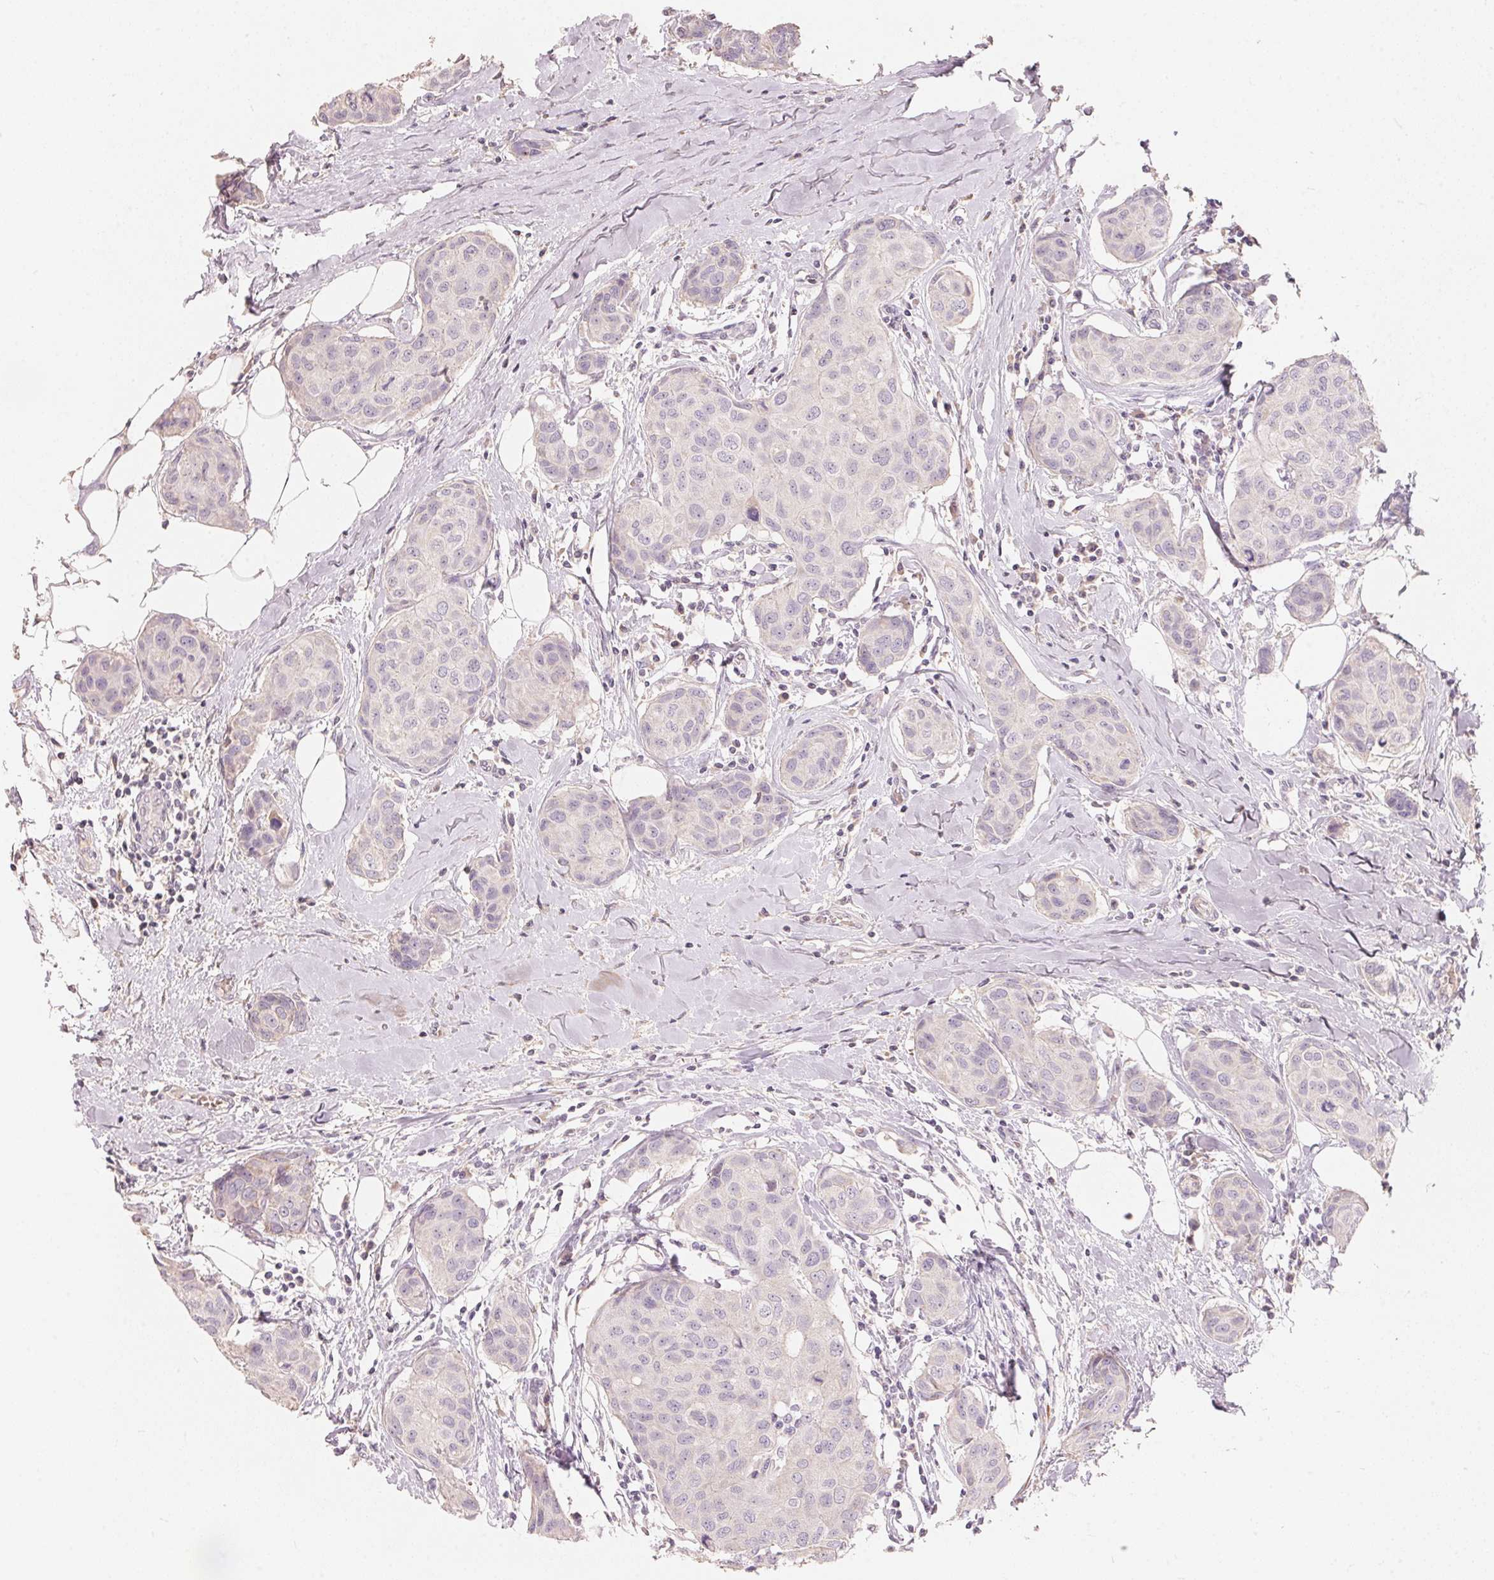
{"staining": {"intensity": "negative", "quantity": "none", "location": "none"}, "tissue": "breast cancer", "cell_type": "Tumor cells", "image_type": "cancer", "snomed": [{"axis": "morphology", "description": "Duct carcinoma"}, {"axis": "topography", "description": "Breast"}], "caption": "DAB (3,3'-diaminobenzidine) immunohistochemical staining of human breast cancer reveals no significant expression in tumor cells. Brightfield microscopy of immunohistochemistry (IHC) stained with DAB (brown) and hematoxylin (blue), captured at high magnification.", "gene": "TP53AIP1", "patient": {"sex": "female", "age": 80}}